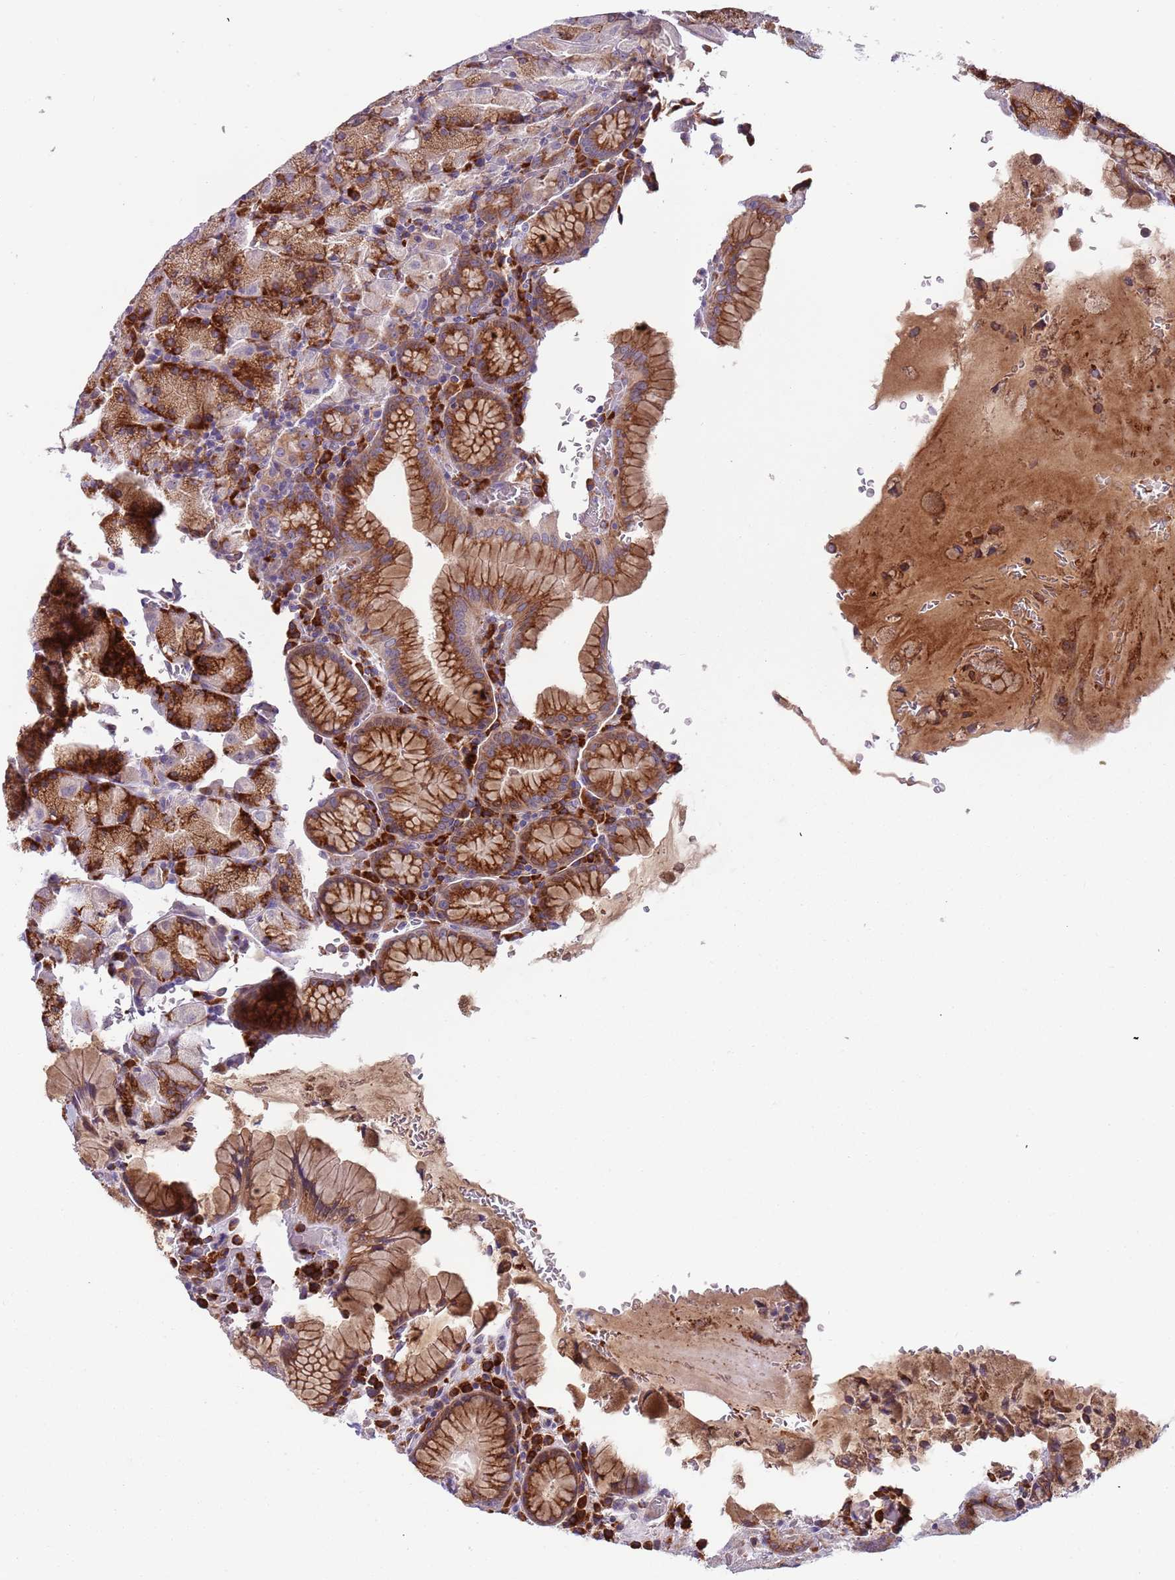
{"staining": {"intensity": "strong", "quantity": "25%-75%", "location": "cytoplasmic/membranous"}, "tissue": "stomach", "cell_type": "Glandular cells", "image_type": "normal", "snomed": [{"axis": "morphology", "description": "Normal tissue, NOS"}, {"axis": "topography", "description": "Stomach, upper"}, {"axis": "topography", "description": "Stomach, lower"}], "caption": "Protein staining of unremarkable stomach exhibits strong cytoplasmic/membranous positivity in approximately 25%-75% of glandular cells.", "gene": "VWCE", "patient": {"sex": "male", "age": 80}}